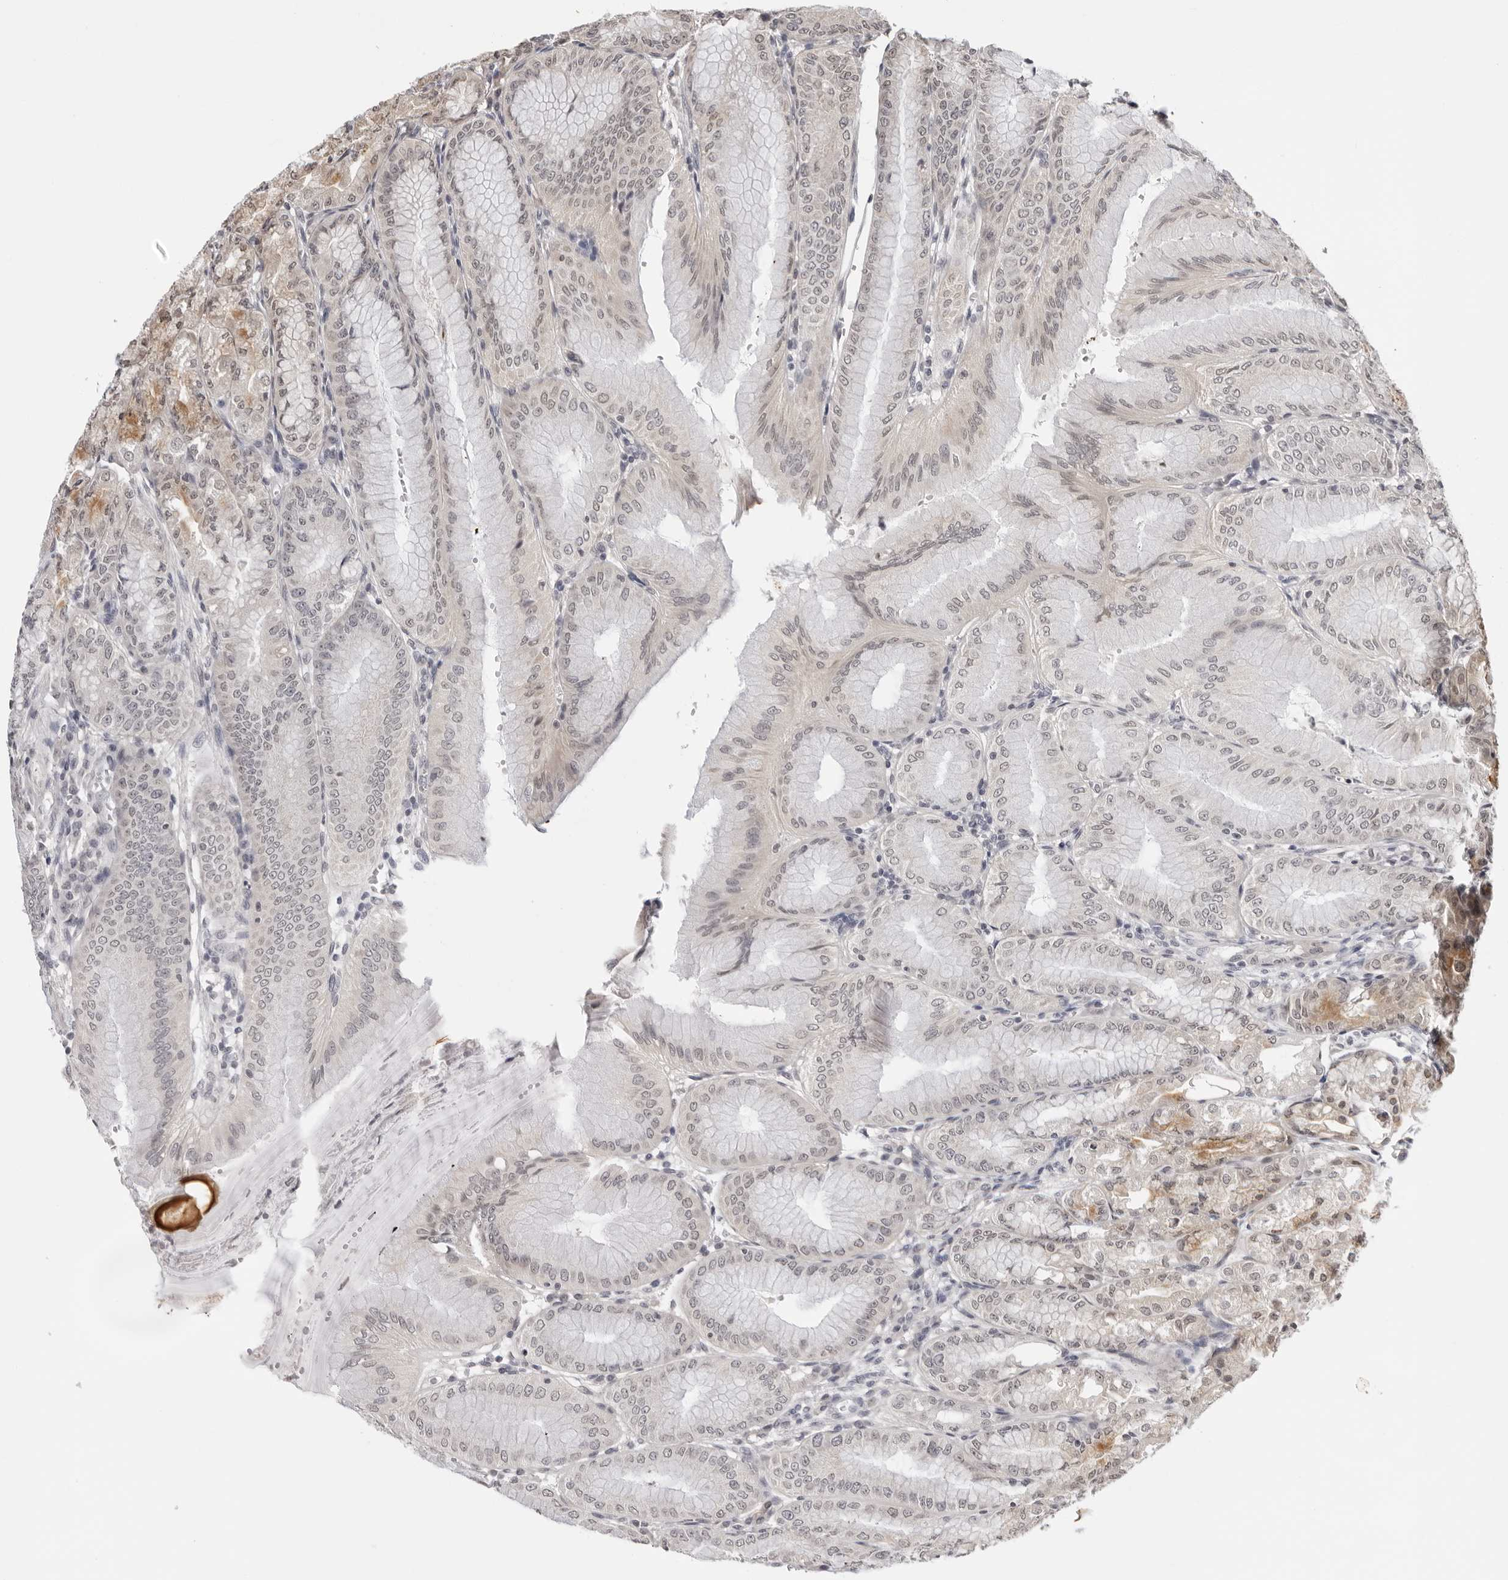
{"staining": {"intensity": "strong", "quantity": "<25%", "location": "cytoplasmic/membranous"}, "tissue": "stomach", "cell_type": "Glandular cells", "image_type": "normal", "snomed": [{"axis": "morphology", "description": "Normal tissue, NOS"}, {"axis": "topography", "description": "Stomach, lower"}], "caption": "Protein staining reveals strong cytoplasmic/membranous positivity in about <25% of glandular cells in benign stomach.", "gene": "PRUNE1", "patient": {"sex": "male", "age": 71}}